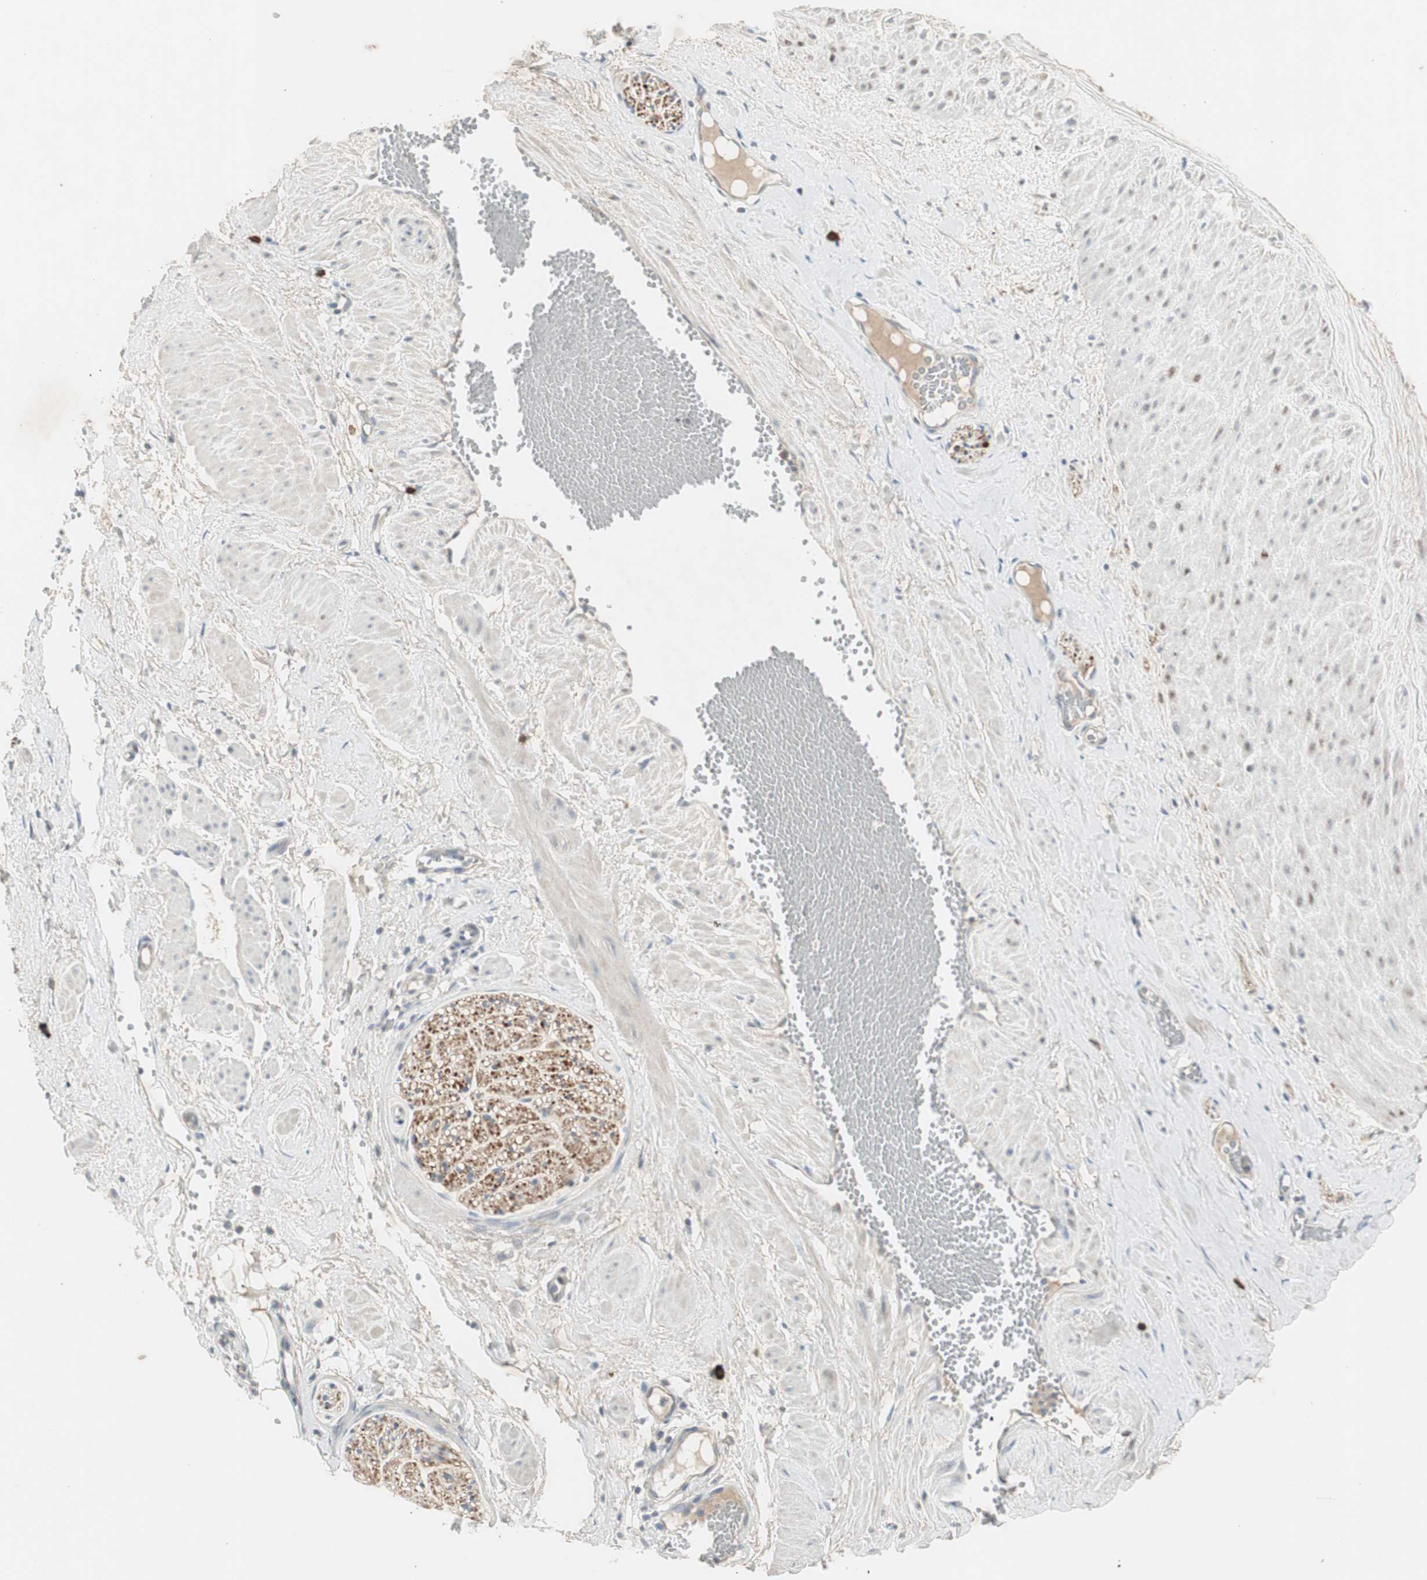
{"staining": {"intensity": "weak", "quantity": ">75%", "location": "cytoplasmic/membranous"}, "tissue": "adipose tissue", "cell_type": "Adipocytes", "image_type": "normal", "snomed": [{"axis": "morphology", "description": "Normal tissue, NOS"}, {"axis": "topography", "description": "Soft tissue"}, {"axis": "topography", "description": "Vascular tissue"}], "caption": "Protein staining by immunohistochemistry (IHC) exhibits weak cytoplasmic/membranous positivity in about >75% of adipocytes in normal adipose tissue. (DAB IHC, brown staining for protein, blue staining for nuclei).", "gene": "MAPRE3", "patient": {"sex": "female", "age": 35}}